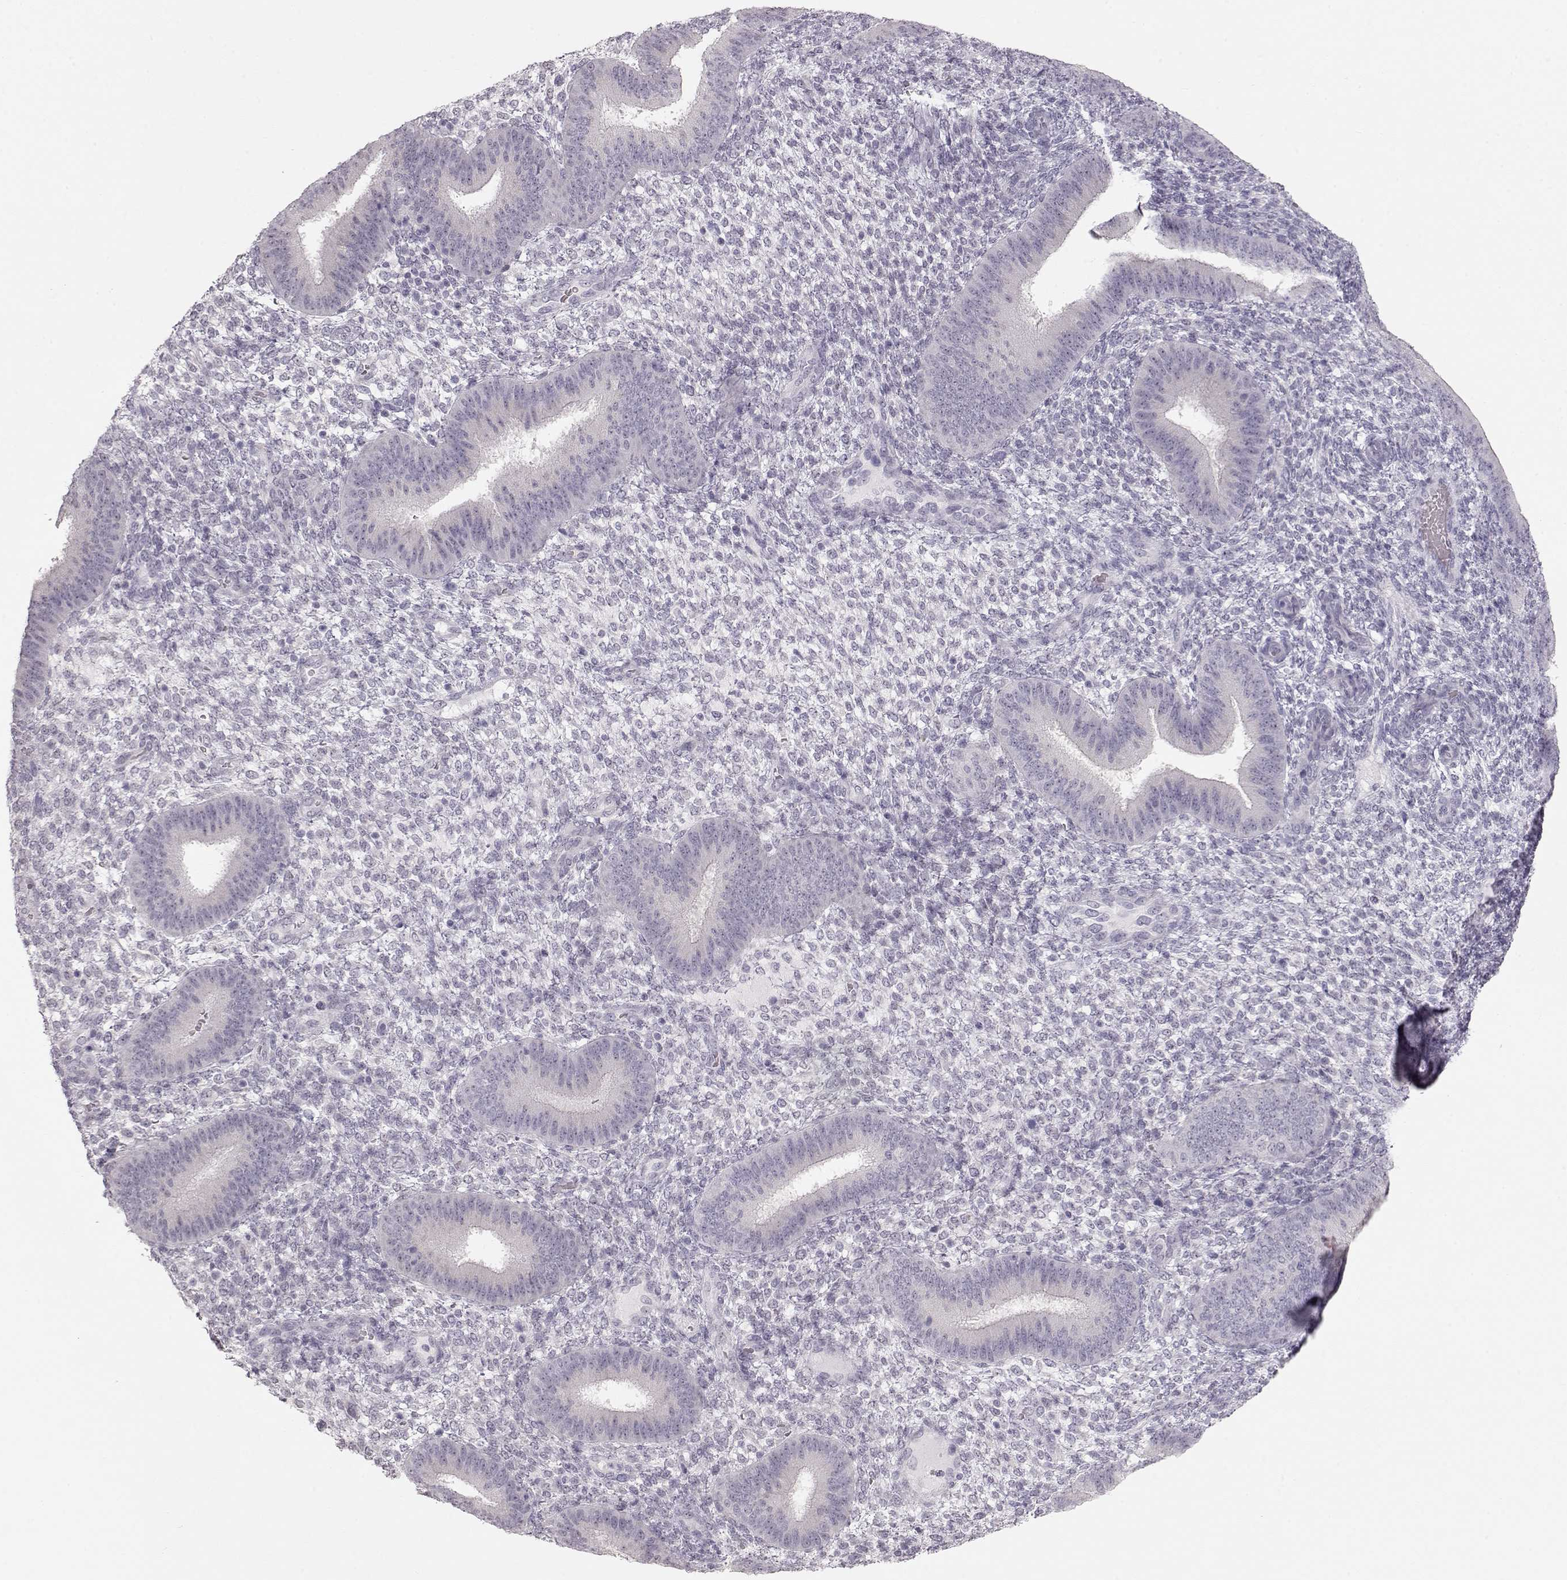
{"staining": {"intensity": "negative", "quantity": "none", "location": "none"}, "tissue": "endometrium", "cell_type": "Cells in endometrial stroma", "image_type": "normal", "snomed": [{"axis": "morphology", "description": "Normal tissue, NOS"}, {"axis": "topography", "description": "Endometrium"}], "caption": "This micrograph is of benign endometrium stained with IHC to label a protein in brown with the nuclei are counter-stained blue. There is no expression in cells in endometrial stroma.", "gene": "FAM205A", "patient": {"sex": "female", "age": 39}}